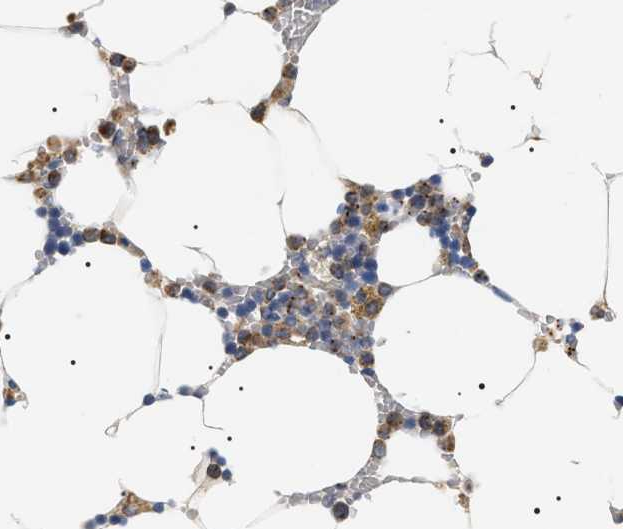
{"staining": {"intensity": "moderate", "quantity": "25%-75%", "location": "cytoplasmic/membranous"}, "tissue": "bone marrow", "cell_type": "Hematopoietic cells", "image_type": "normal", "snomed": [{"axis": "morphology", "description": "Normal tissue, NOS"}, {"axis": "topography", "description": "Bone marrow"}], "caption": "This histopathology image shows immunohistochemistry staining of unremarkable bone marrow, with medium moderate cytoplasmic/membranous positivity in about 25%-75% of hematopoietic cells.", "gene": "HSD17B11", "patient": {"sex": "male", "age": 70}}